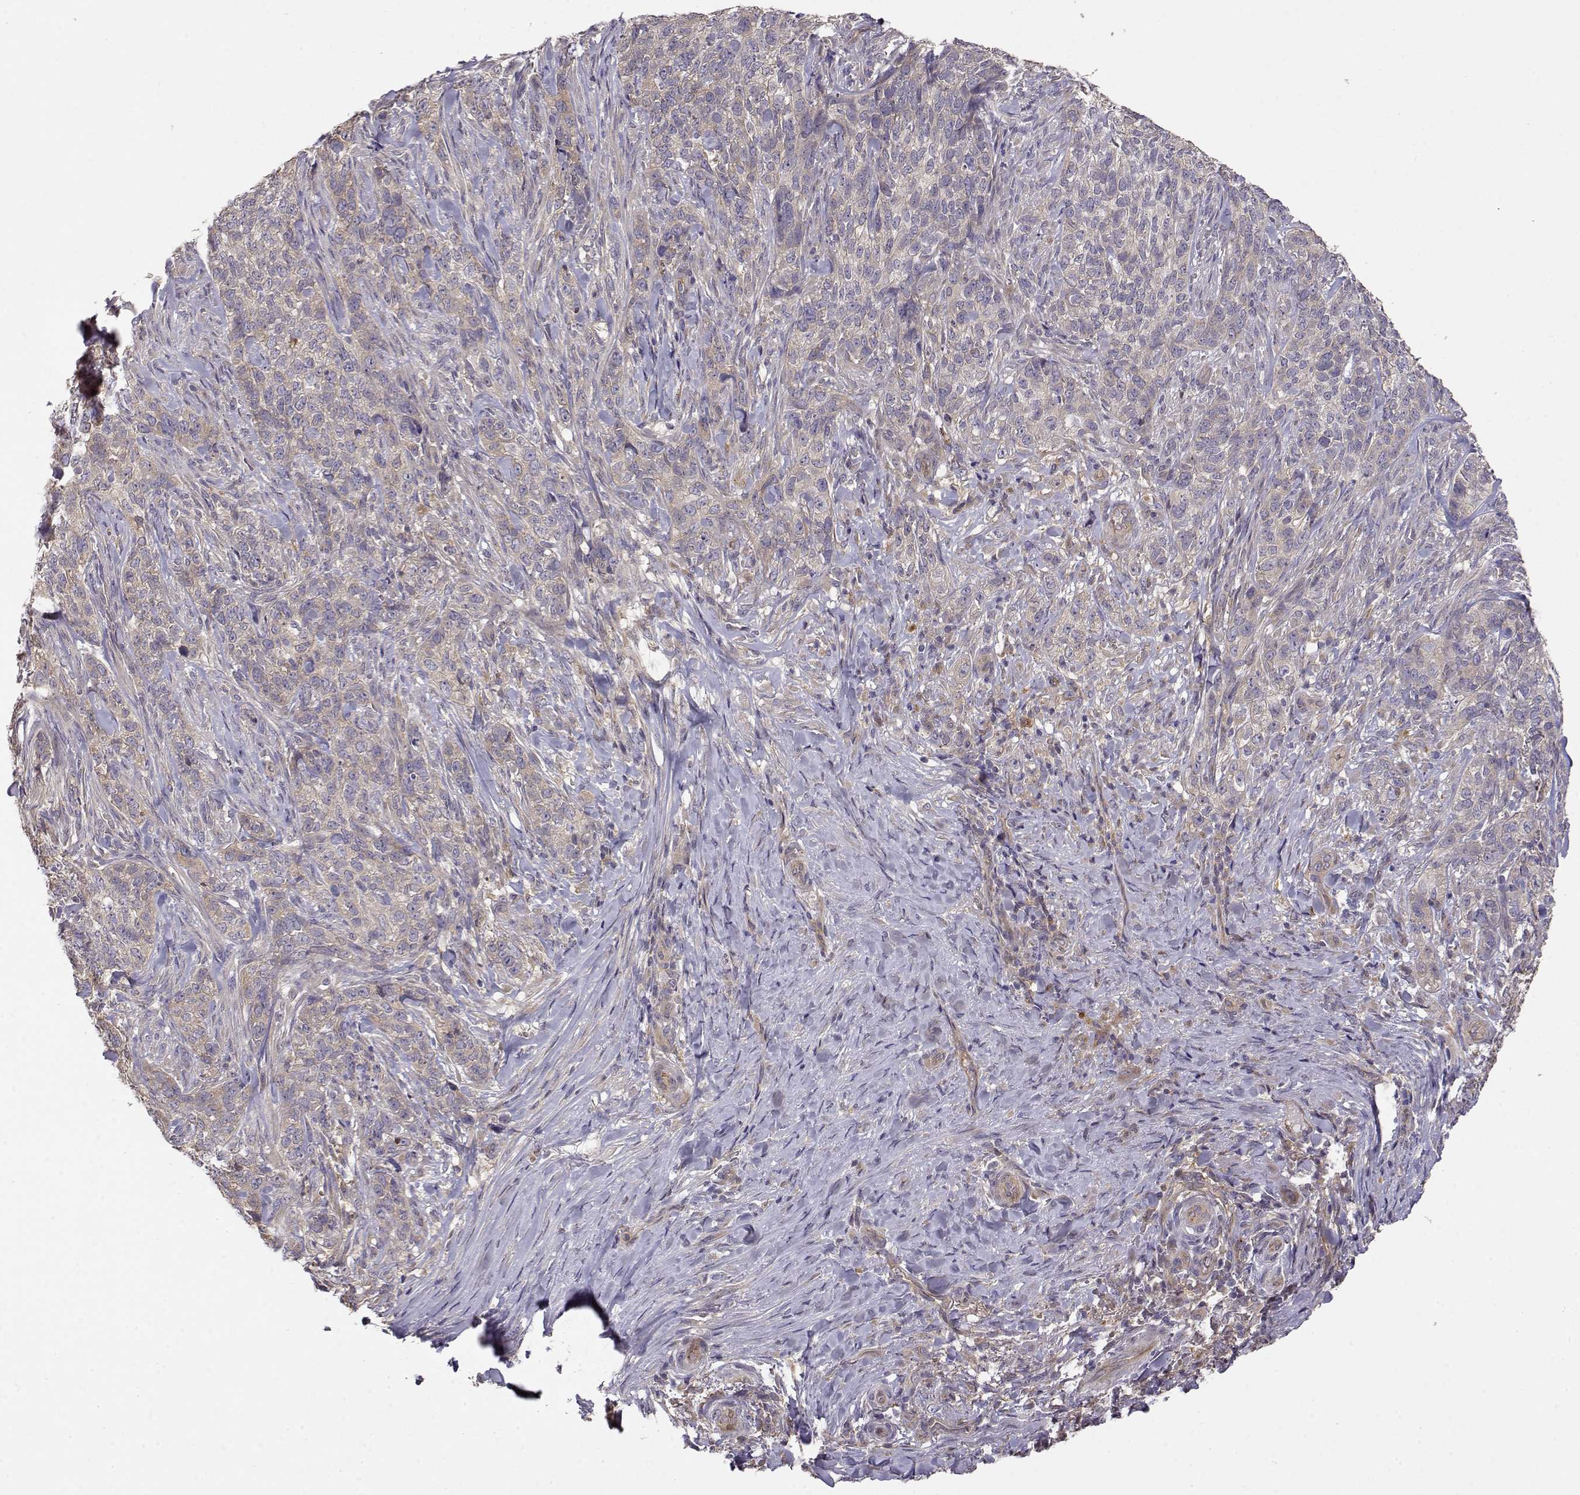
{"staining": {"intensity": "weak", "quantity": "25%-75%", "location": "cytoplasmic/membranous"}, "tissue": "skin cancer", "cell_type": "Tumor cells", "image_type": "cancer", "snomed": [{"axis": "morphology", "description": "Basal cell carcinoma"}, {"axis": "topography", "description": "Skin"}], "caption": "An IHC histopathology image of neoplastic tissue is shown. Protein staining in brown shows weak cytoplasmic/membranous positivity in skin cancer within tumor cells. The staining is performed using DAB brown chromogen to label protein expression. The nuclei are counter-stained blue using hematoxylin.", "gene": "CRIM1", "patient": {"sex": "female", "age": 69}}